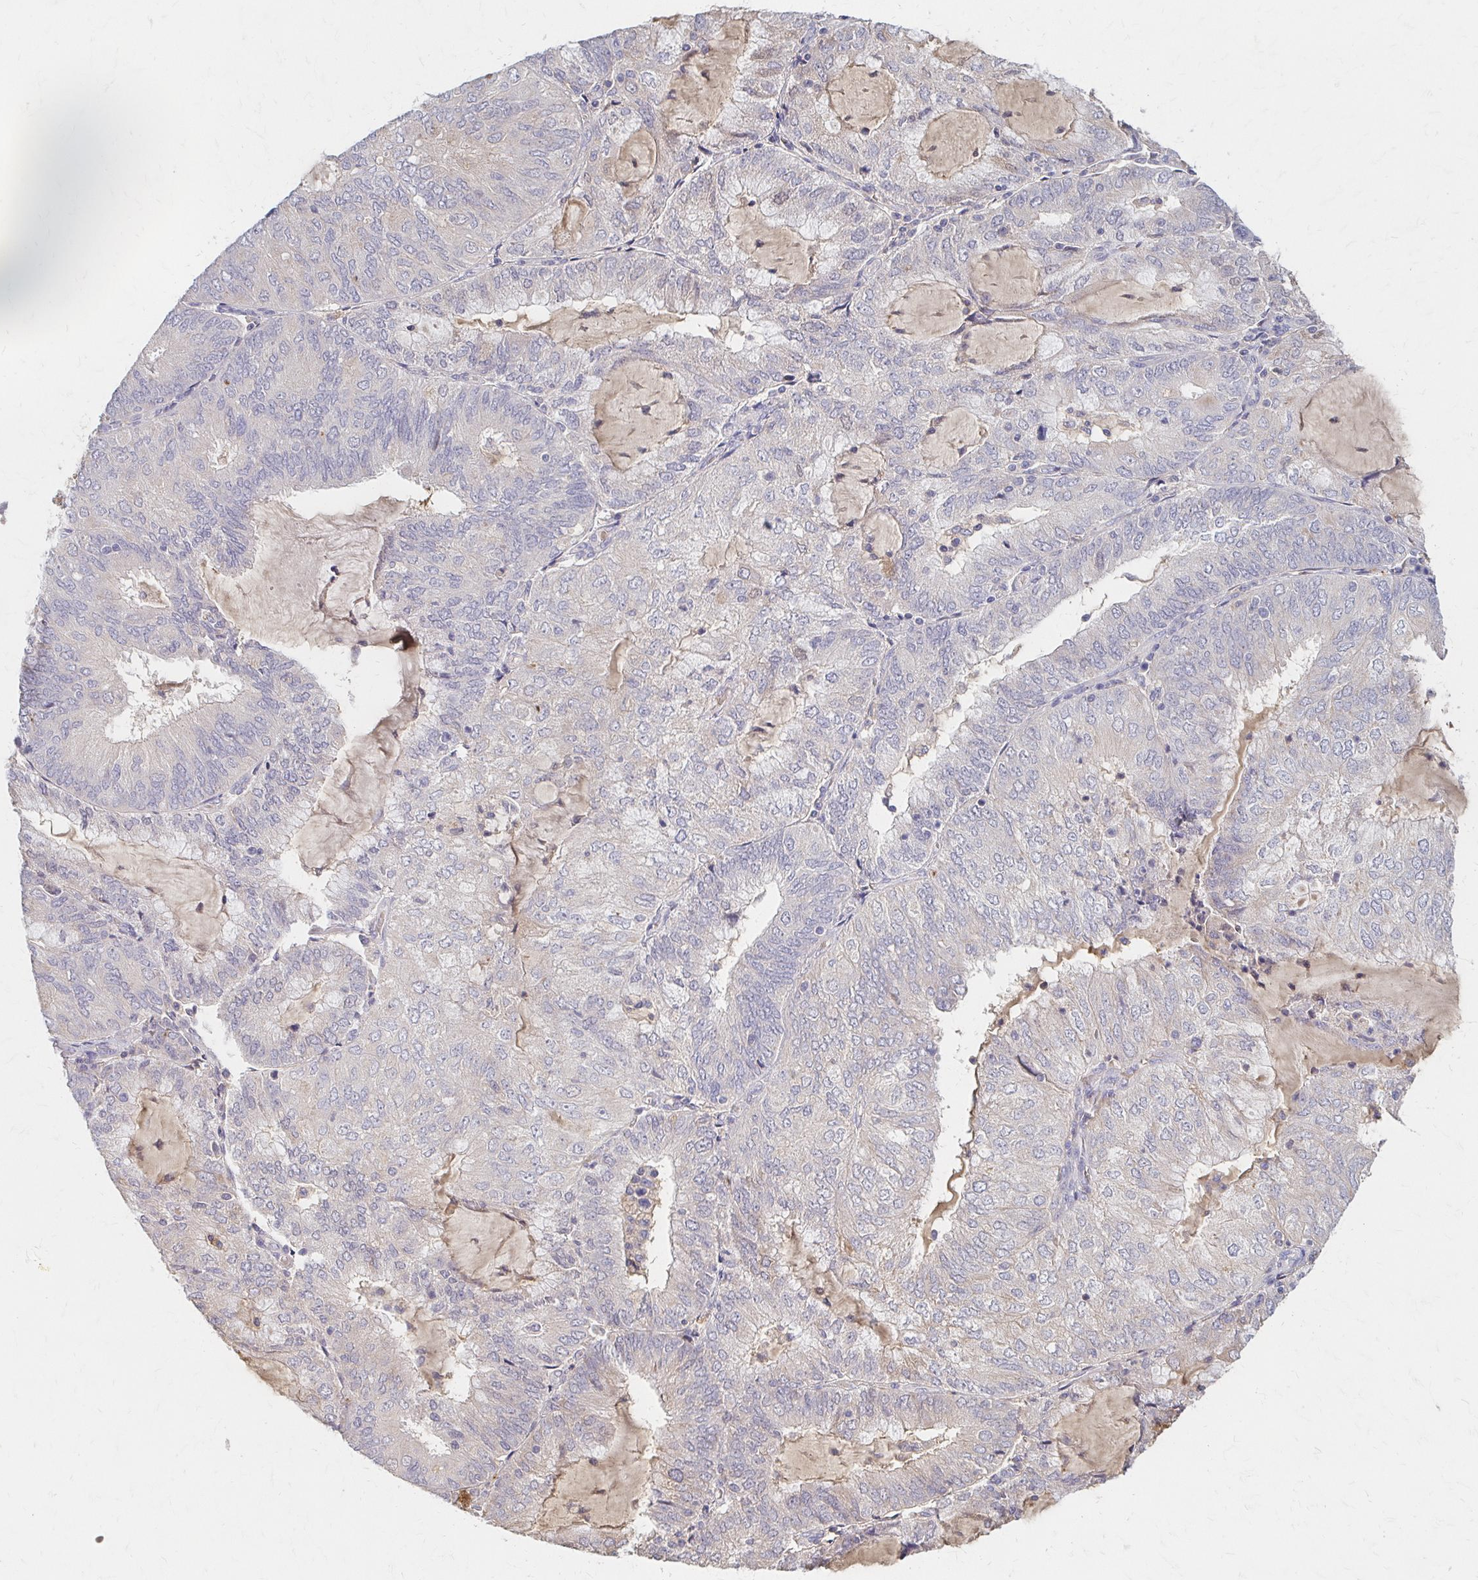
{"staining": {"intensity": "negative", "quantity": "none", "location": "none"}, "tissue": "endometrial cancer", "cell_type": "Tumor cells", "image_type": "cancer", "snomed": [{"axis": "morphology", "description": "Adenocarcinoma, NOS"}, {"axis": "topography", "description": "Endometrium"}], "caption": "A high-resolution image shows immunohistochemistry staining of endometrial adenocarcinoma, which reveals no significant expression in tumor cells.", "gene": "HMGCS2", "patient": {"sex": "female", "age": 81}}